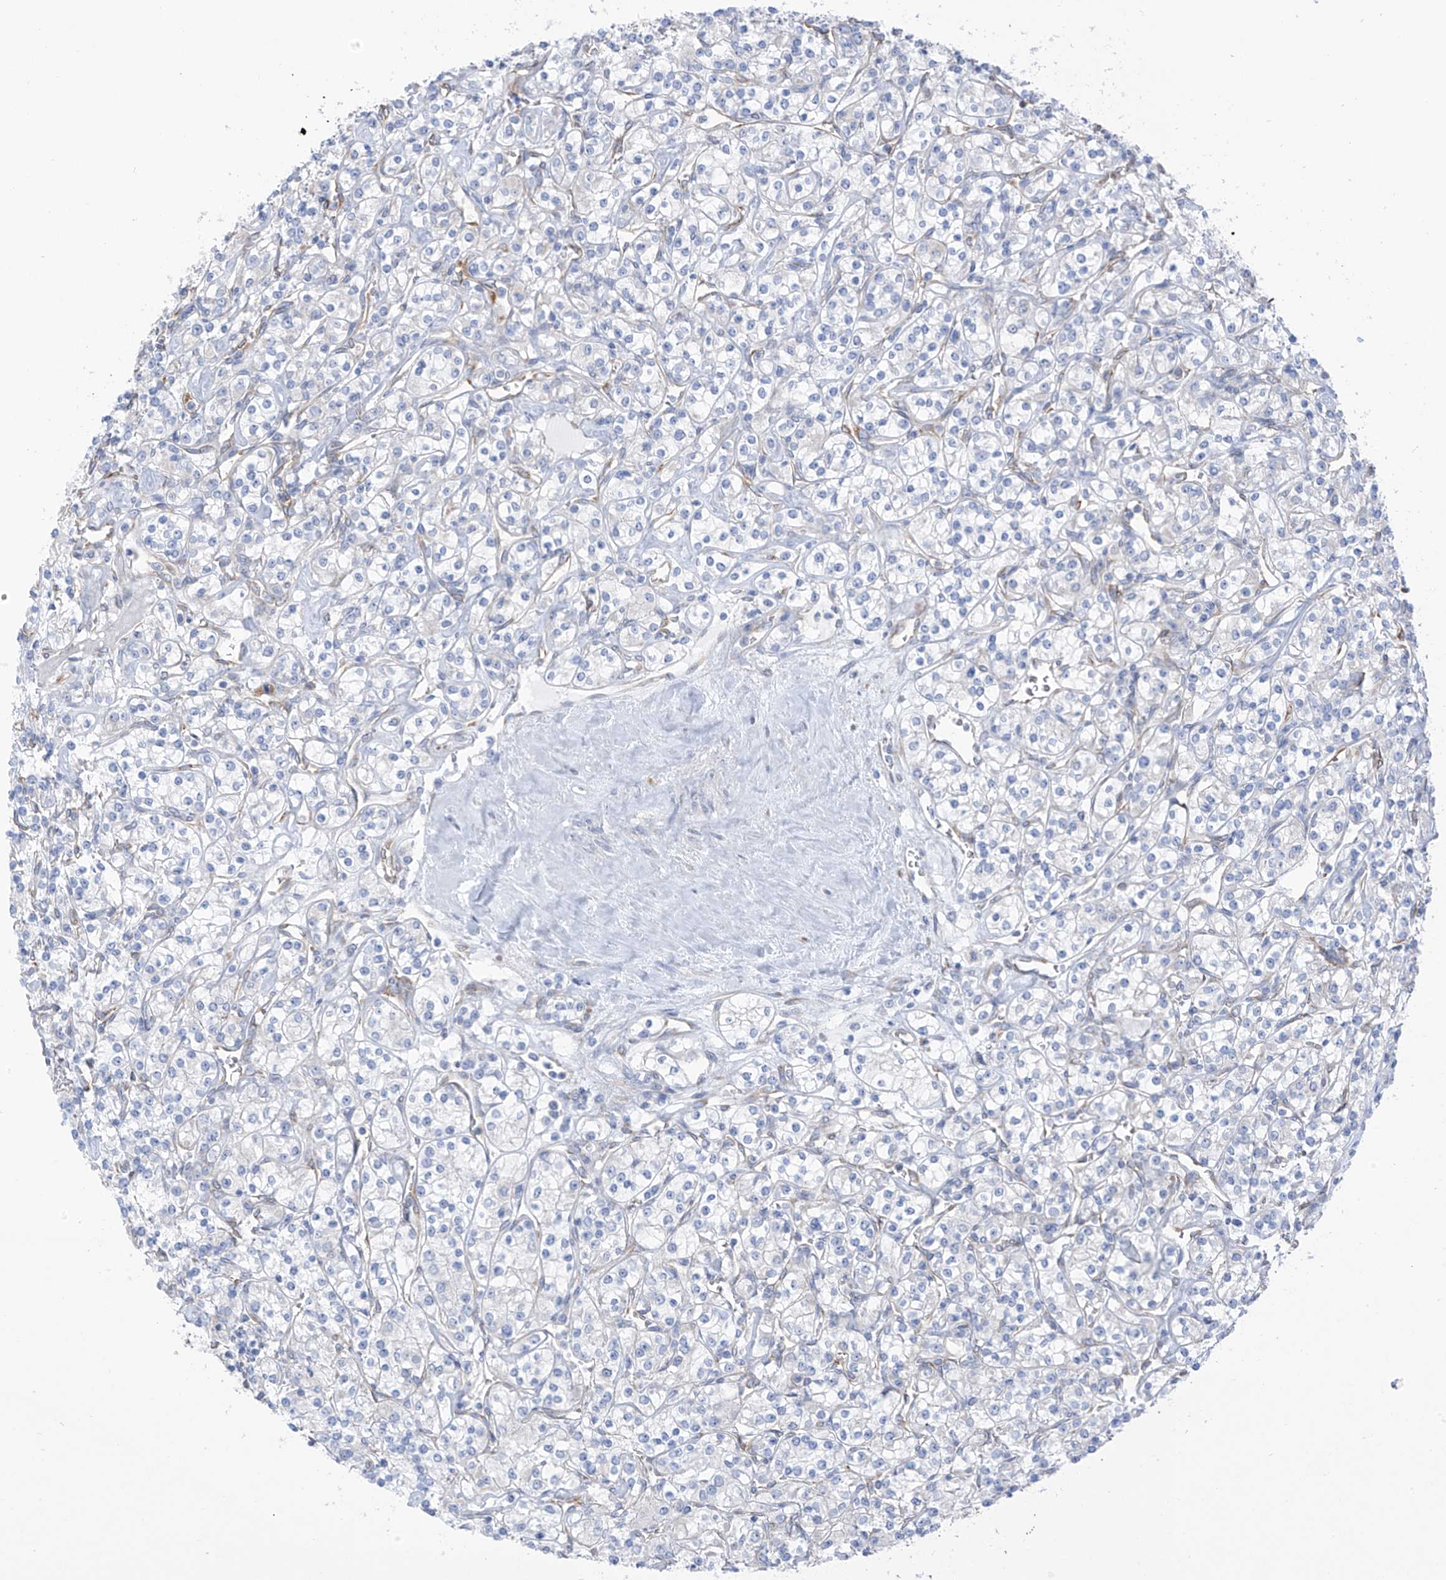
{"staining": {"intensity": "negative", "quantity": "none", "location": "none"}, "tissue": "renal cancer", "cell_type": "Tumor cells", "image_type": "cancer", "snomed": [{"axis": "morphology", "description": "Adenocarcinoma, NOS"}, {"axis": "topography", "description": "Kidney"}], "caption": "Immunohistochemical staining of human adenocarcinoma (renal) reveals no significant staining in tumor cells.", "gene": "RCN2", "patient": {"sex": "male", "age": 77}}